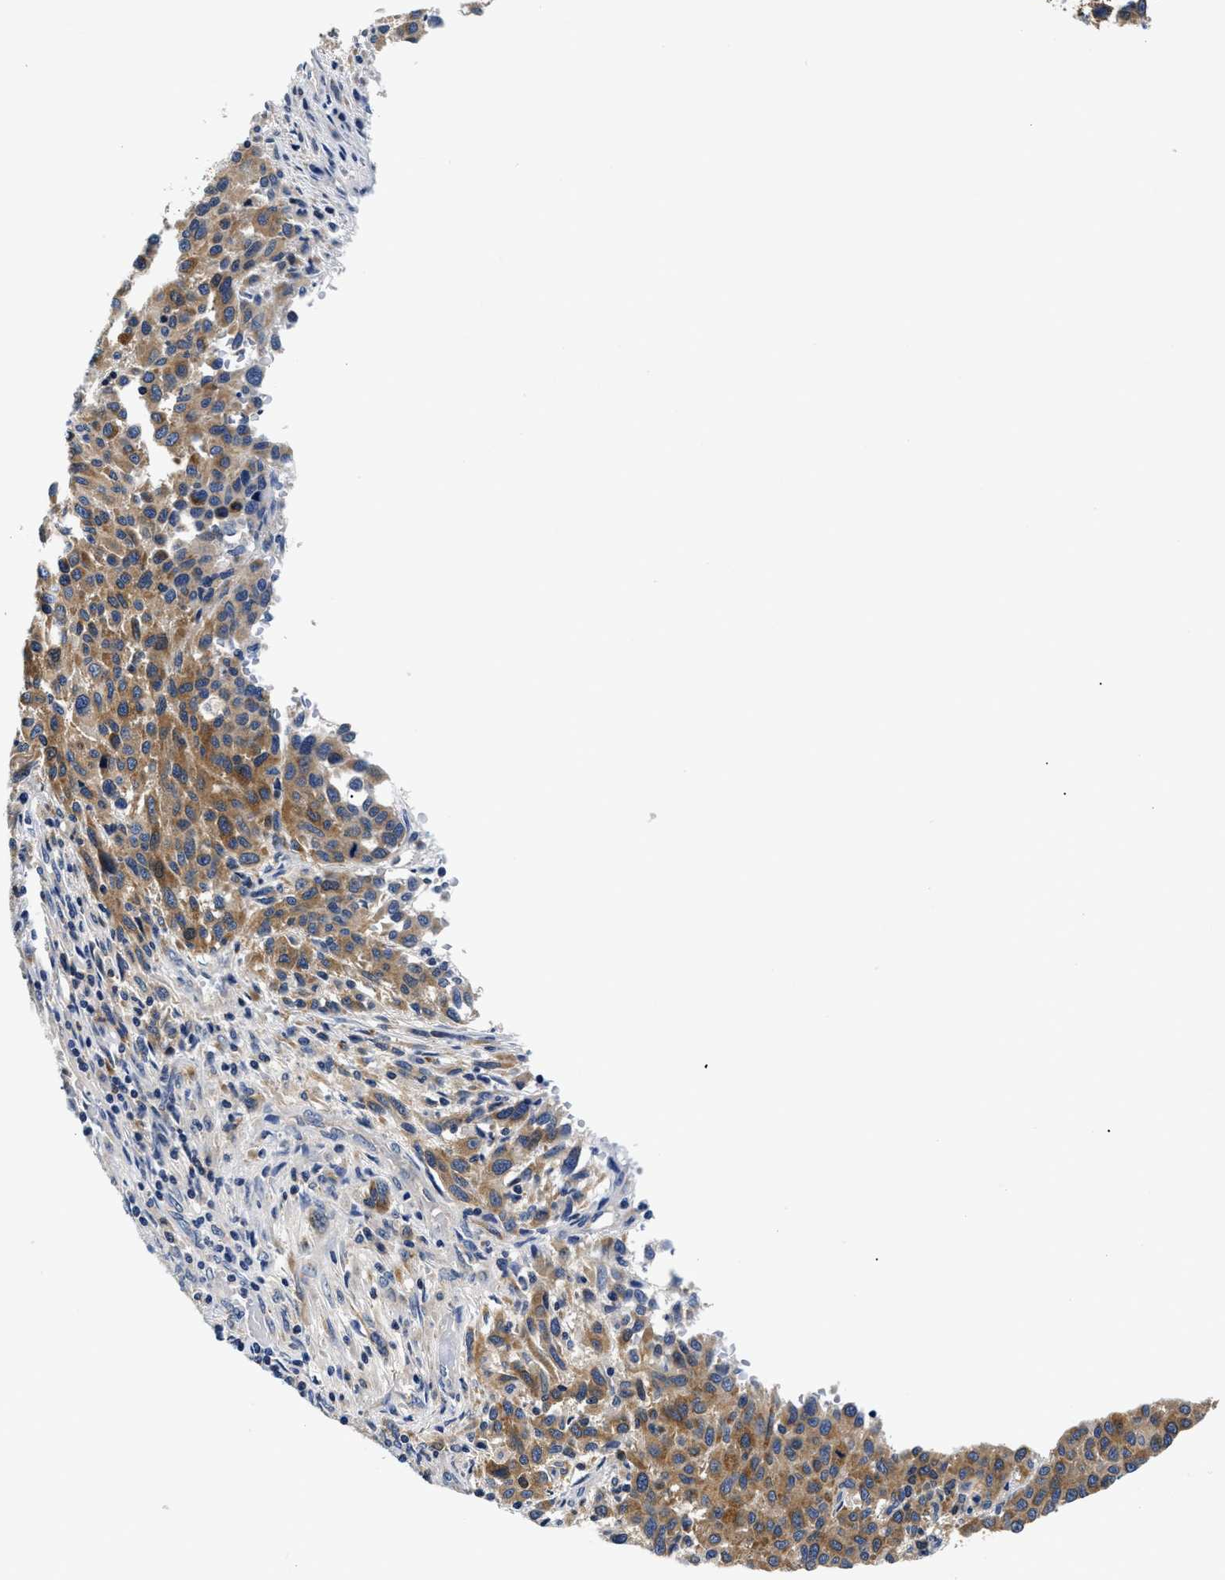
{"staining": {"intensity": "weak", "quantity": ">75%", "location": "cytoplasmic/membranous"}, "tissue": "melanoma", "cell_type": "Tumor cells", "image_type": "cancer", "snomed": [{"axis": "morphology", "description": "Malignant melanoma, Metastatic site"}, {"axis": "topography", "description": "Lymph node"}], "caption": "Melanoma tissue exhibits weak cytoplasmic/membranous positivity in about >75% of tumor cells", "gene": "MEA1", "patient": {"sex": "male", "age": 61}}